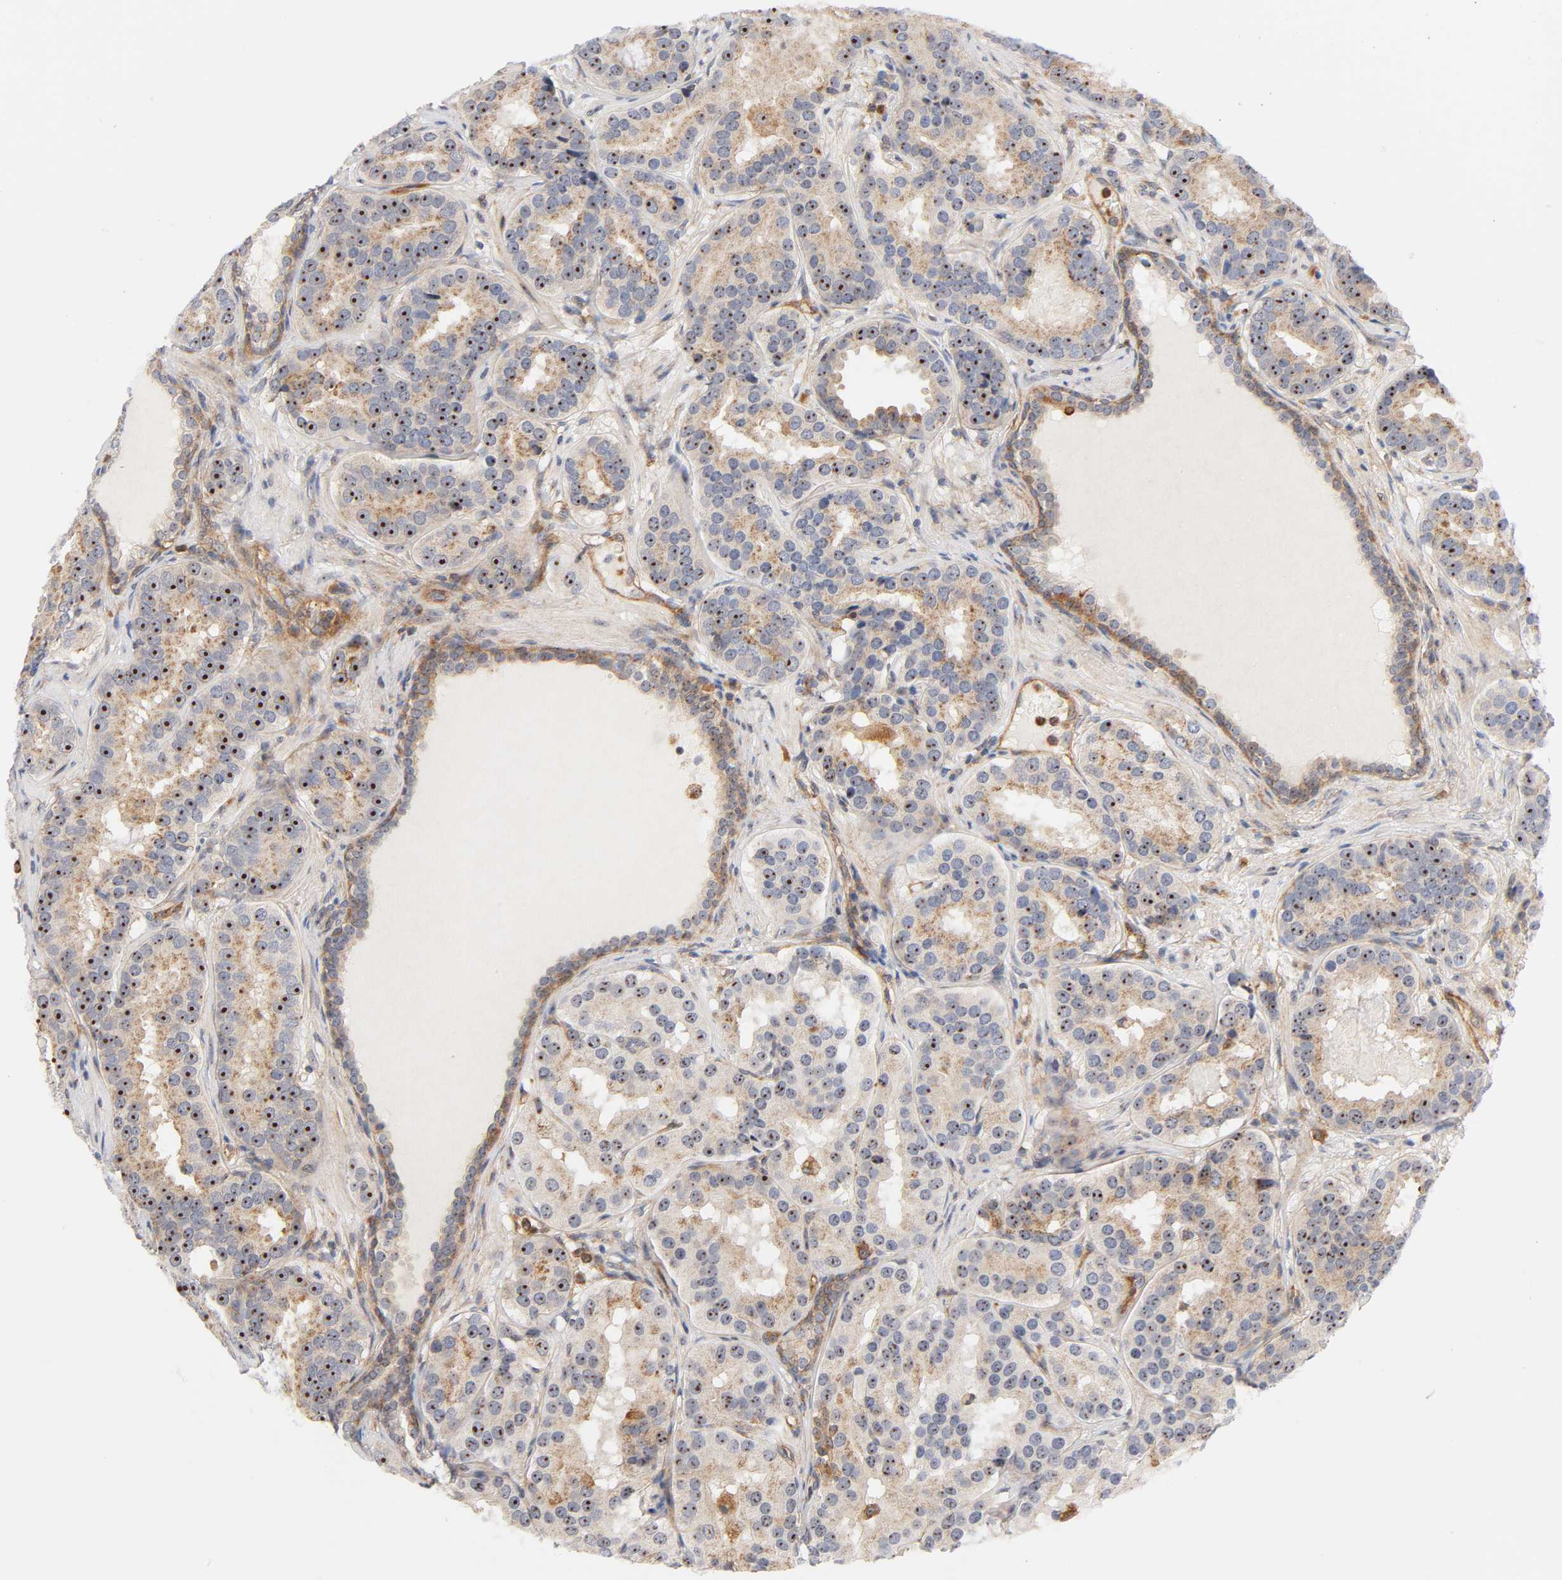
{"staining": {"intensity": "strong", "quantity": ">75%", "location": "cytoplasmic/membranous,nuclear"}, "tissue": "prostate cancer", "cell_type": "Tumor cells", "image_type": "cancer", "snomed": [{"axis": "morphology", "description": "Adenocarcinoma, Low grade"}, {"axis": "topography", "description": "Prostate"}], "caption": "A histopathology image of low-grade adenocarcinoma (prostate) stained for a protein reveals strong cytoplasmic/membranous and nuclear brown staining in tumor cells. Immunohistochemistry stains the protein in brown and the nuclei are stained blue.", "gene": "PLD1", "patient": {"sex": "male", "age": 59}}